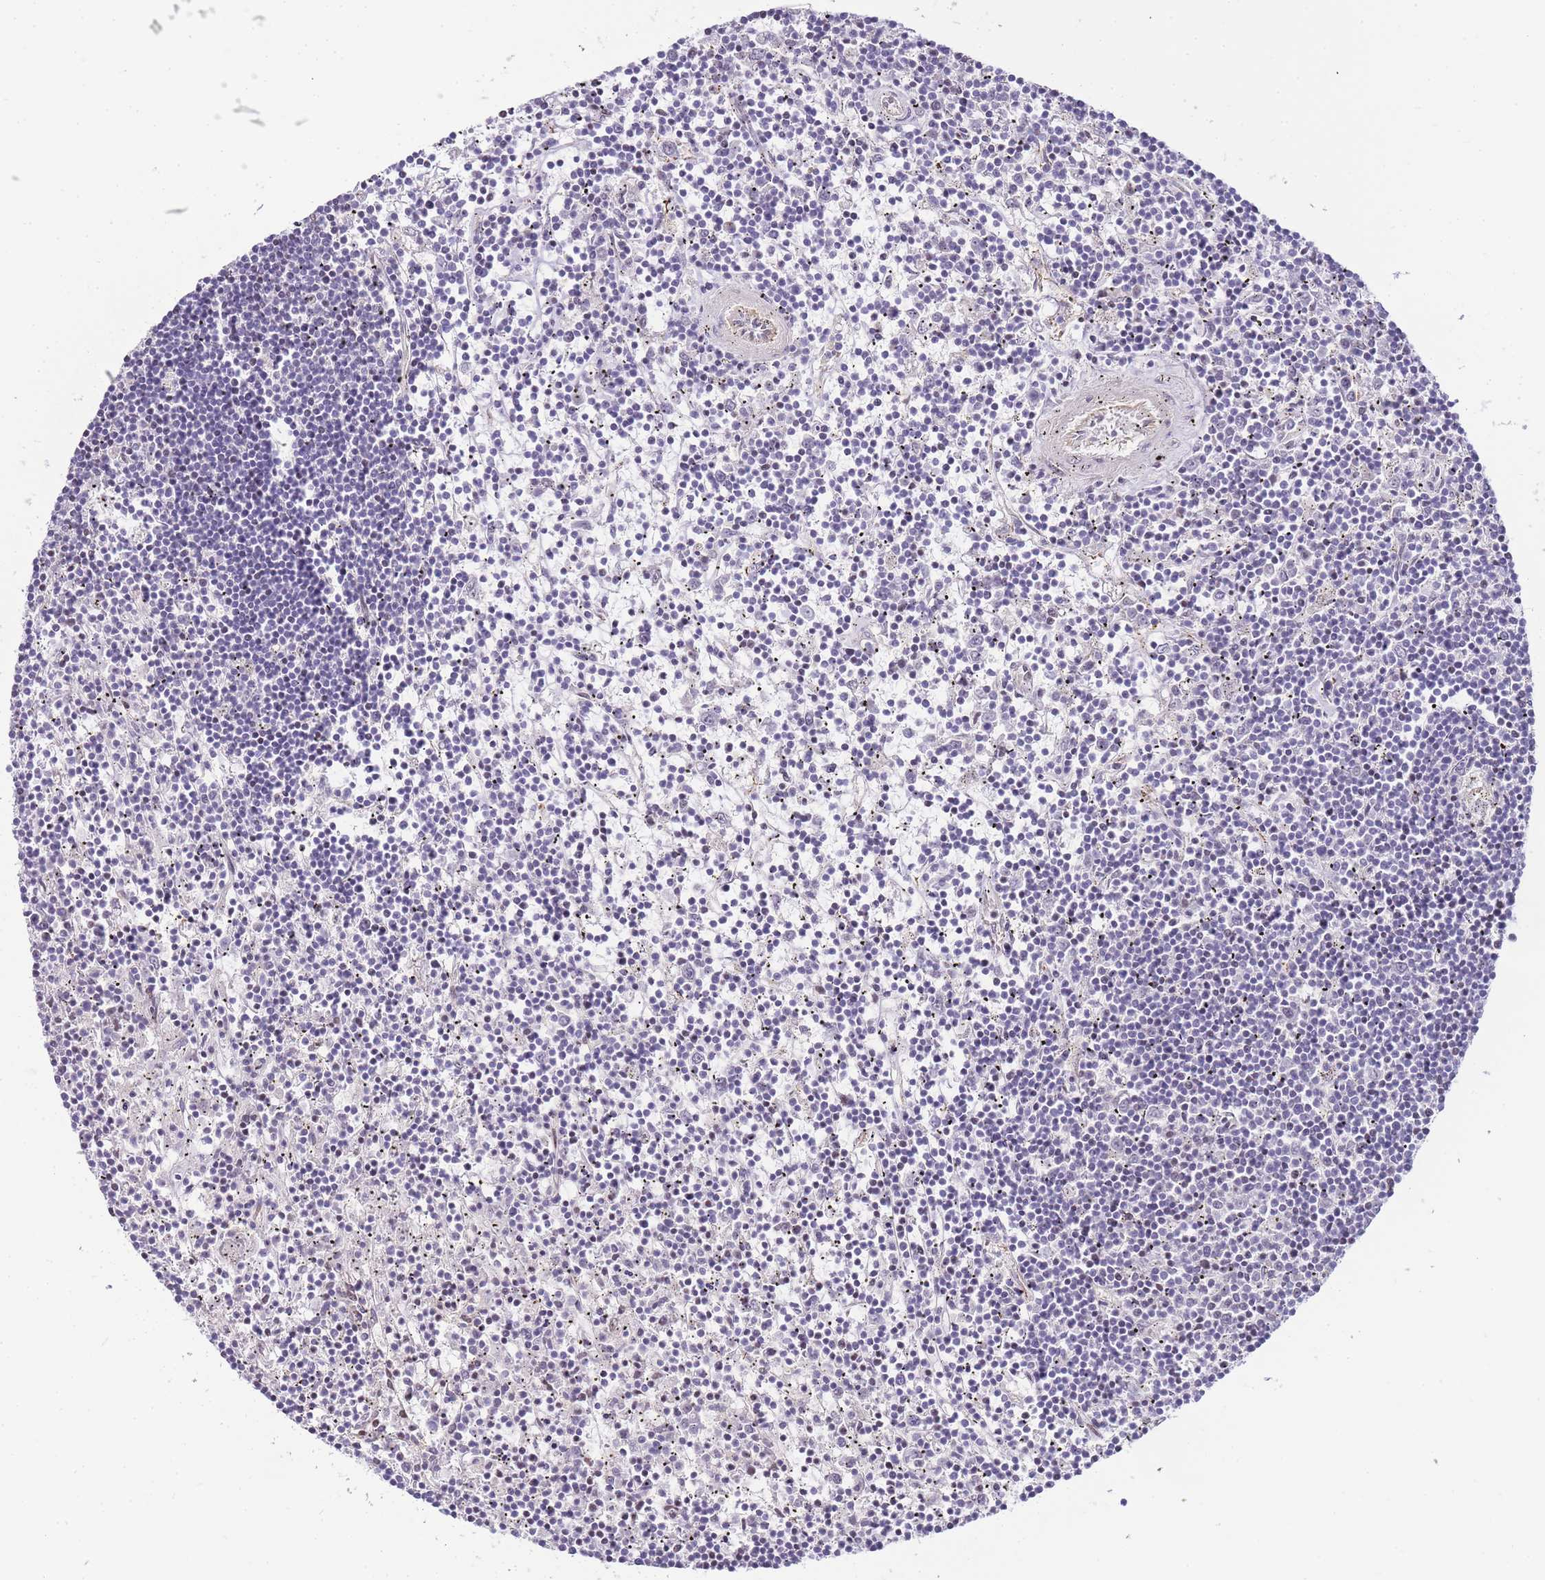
{"staining": {"intensity": "negative", "quantity": "none", "location": "none"}, "tissue": "lymphoma", "cell_type": "Tumor cells", "image_type": "cancer", "snomed": [{"axis": "morphology", "description": "Malignant lymphoma, non-Hodgkin's type, Low grade"}, {"axis": "topography", "description": "Spleen"}], "caption": "This is an immunohistochemistry photomicrograph of low-grade malignant lymphoma, non-Hodgkin's type. There is no positivity in tumor cells.", "gene": "CLBA1", "patient": {"sex": "male", "age": 76}}